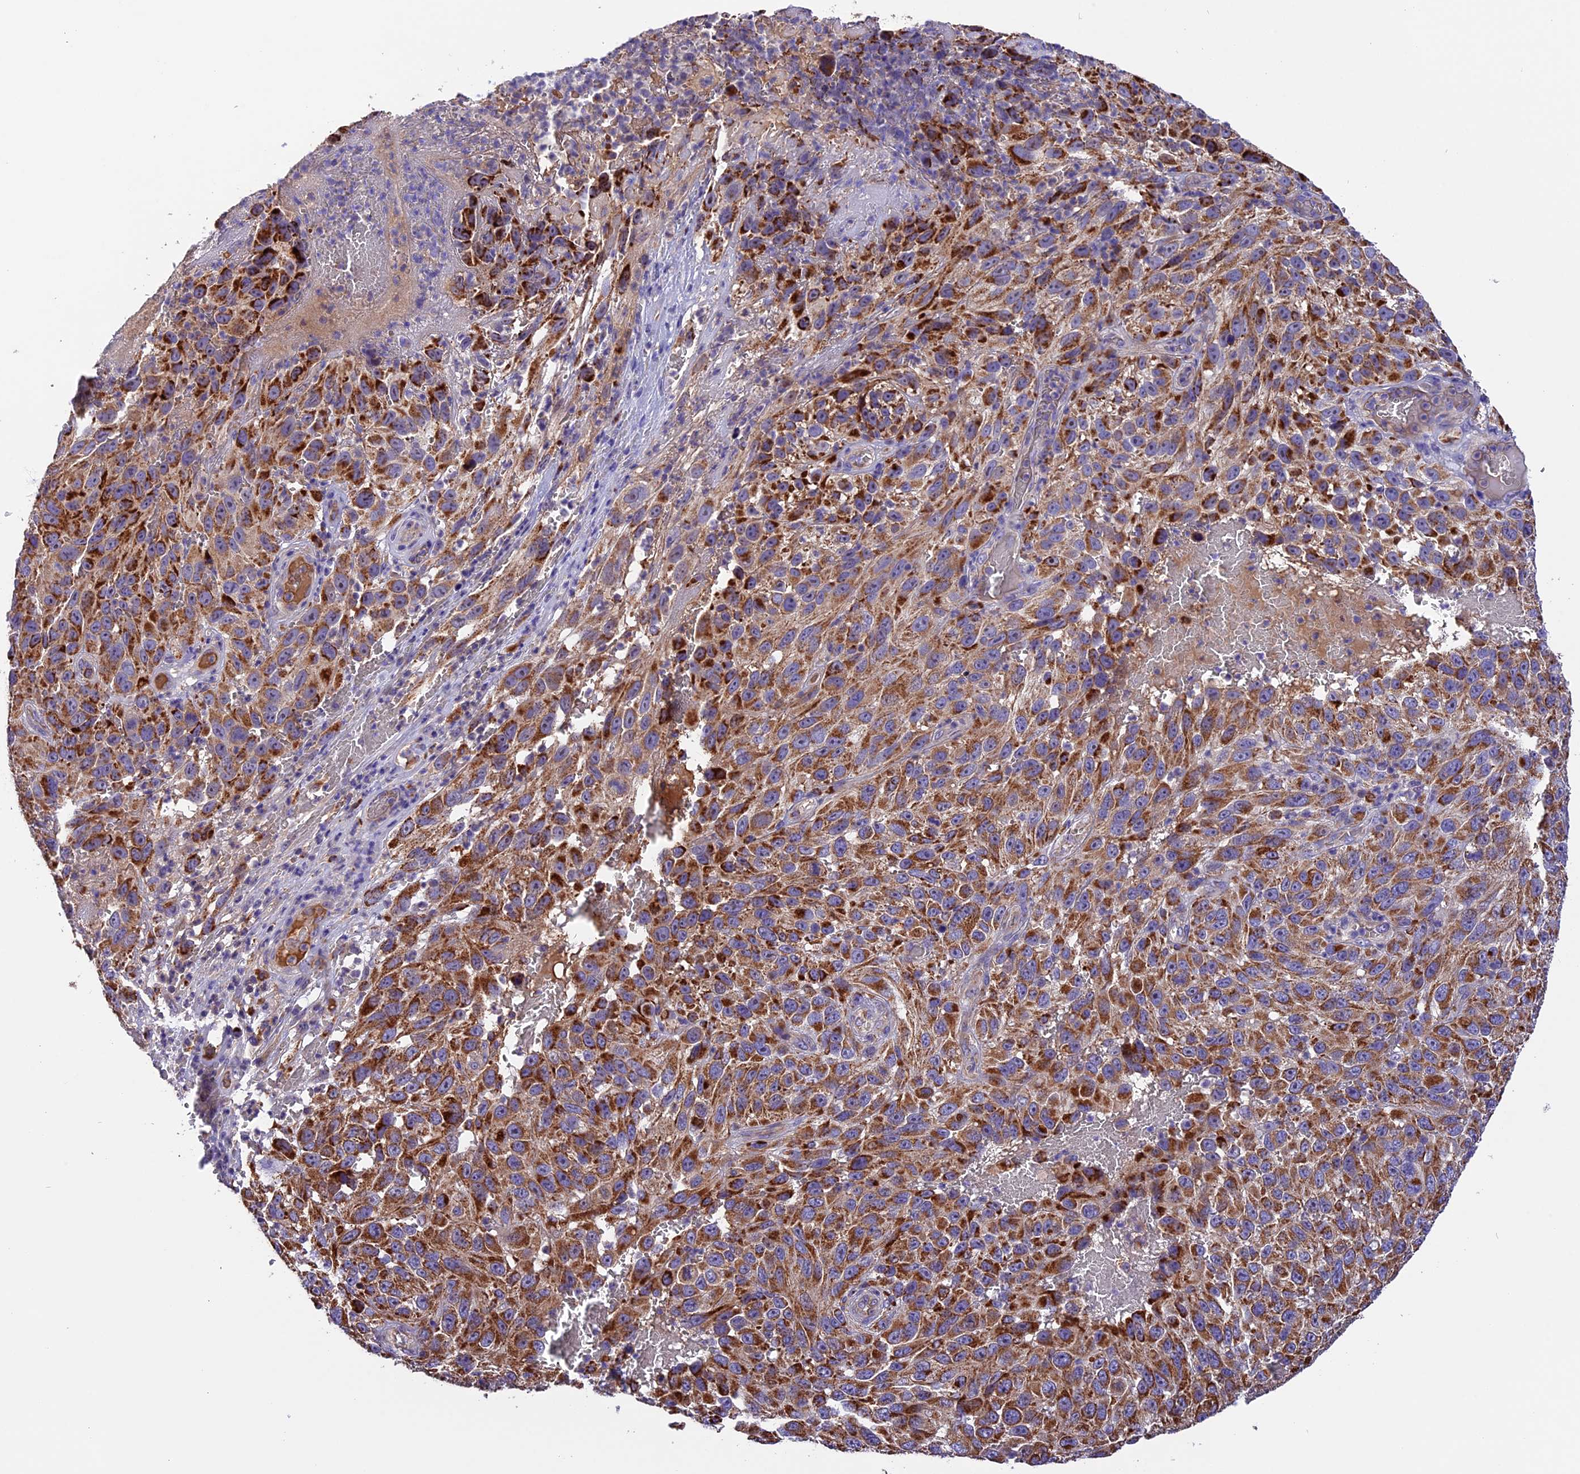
{"staining": {"intensity": "strong", "quantity": ">75%", "location": "cytoplasmic/membranous"}, "tissue": "melanoma", "cell_type": "Tumor cells", "image_type": "cancer", "snomed": [{"axis": "morphology", "description": "Malignant melanoma, NOS"}, {"axis": "topography", "description": "Skin"}], "caption": "Malignant melanoma stained with immunohistochemistry reveals strong cytoplasmic/membranous expression in about >75% of tumor cells.", "gene": "METTL22", "patient": {"sex": "female", "age": 96}}